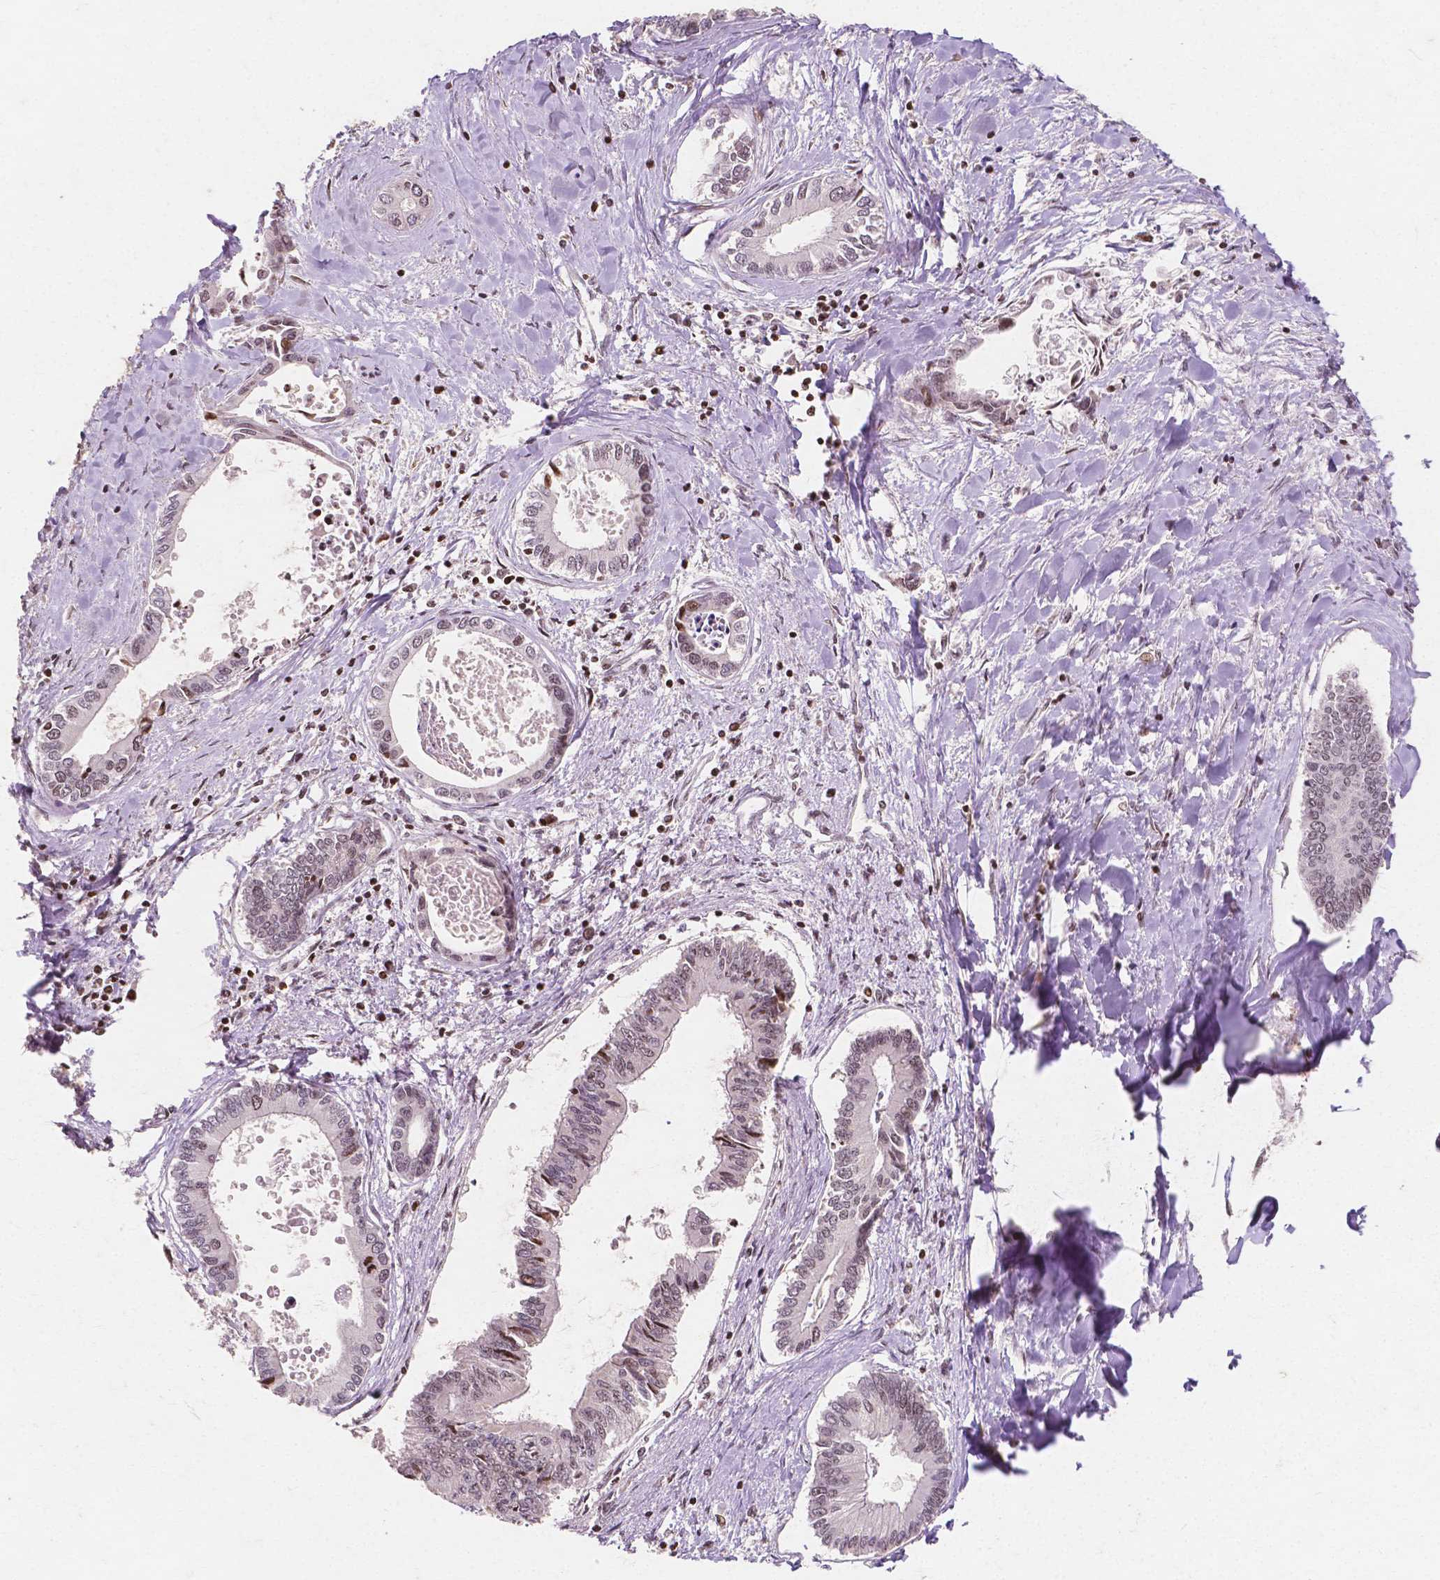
{"staining": {"intensity": "weak", "quantity": "<25%", "location": "nuclear"}, "tissue": "liver cancer", "cell_type": "Tumor cells", "image_type": "cancer", "snomed": [{"axis": "morphology", "description": "Cholangiocarcinoma"}, {"axis": "topography", "description": "Liver"}], "caption": "Tumor cells show no significant protein positivity in cholangiocarcinoma (liver).", "gene": "PTPN18", "patient": {"sex": "male", "age": 66}}